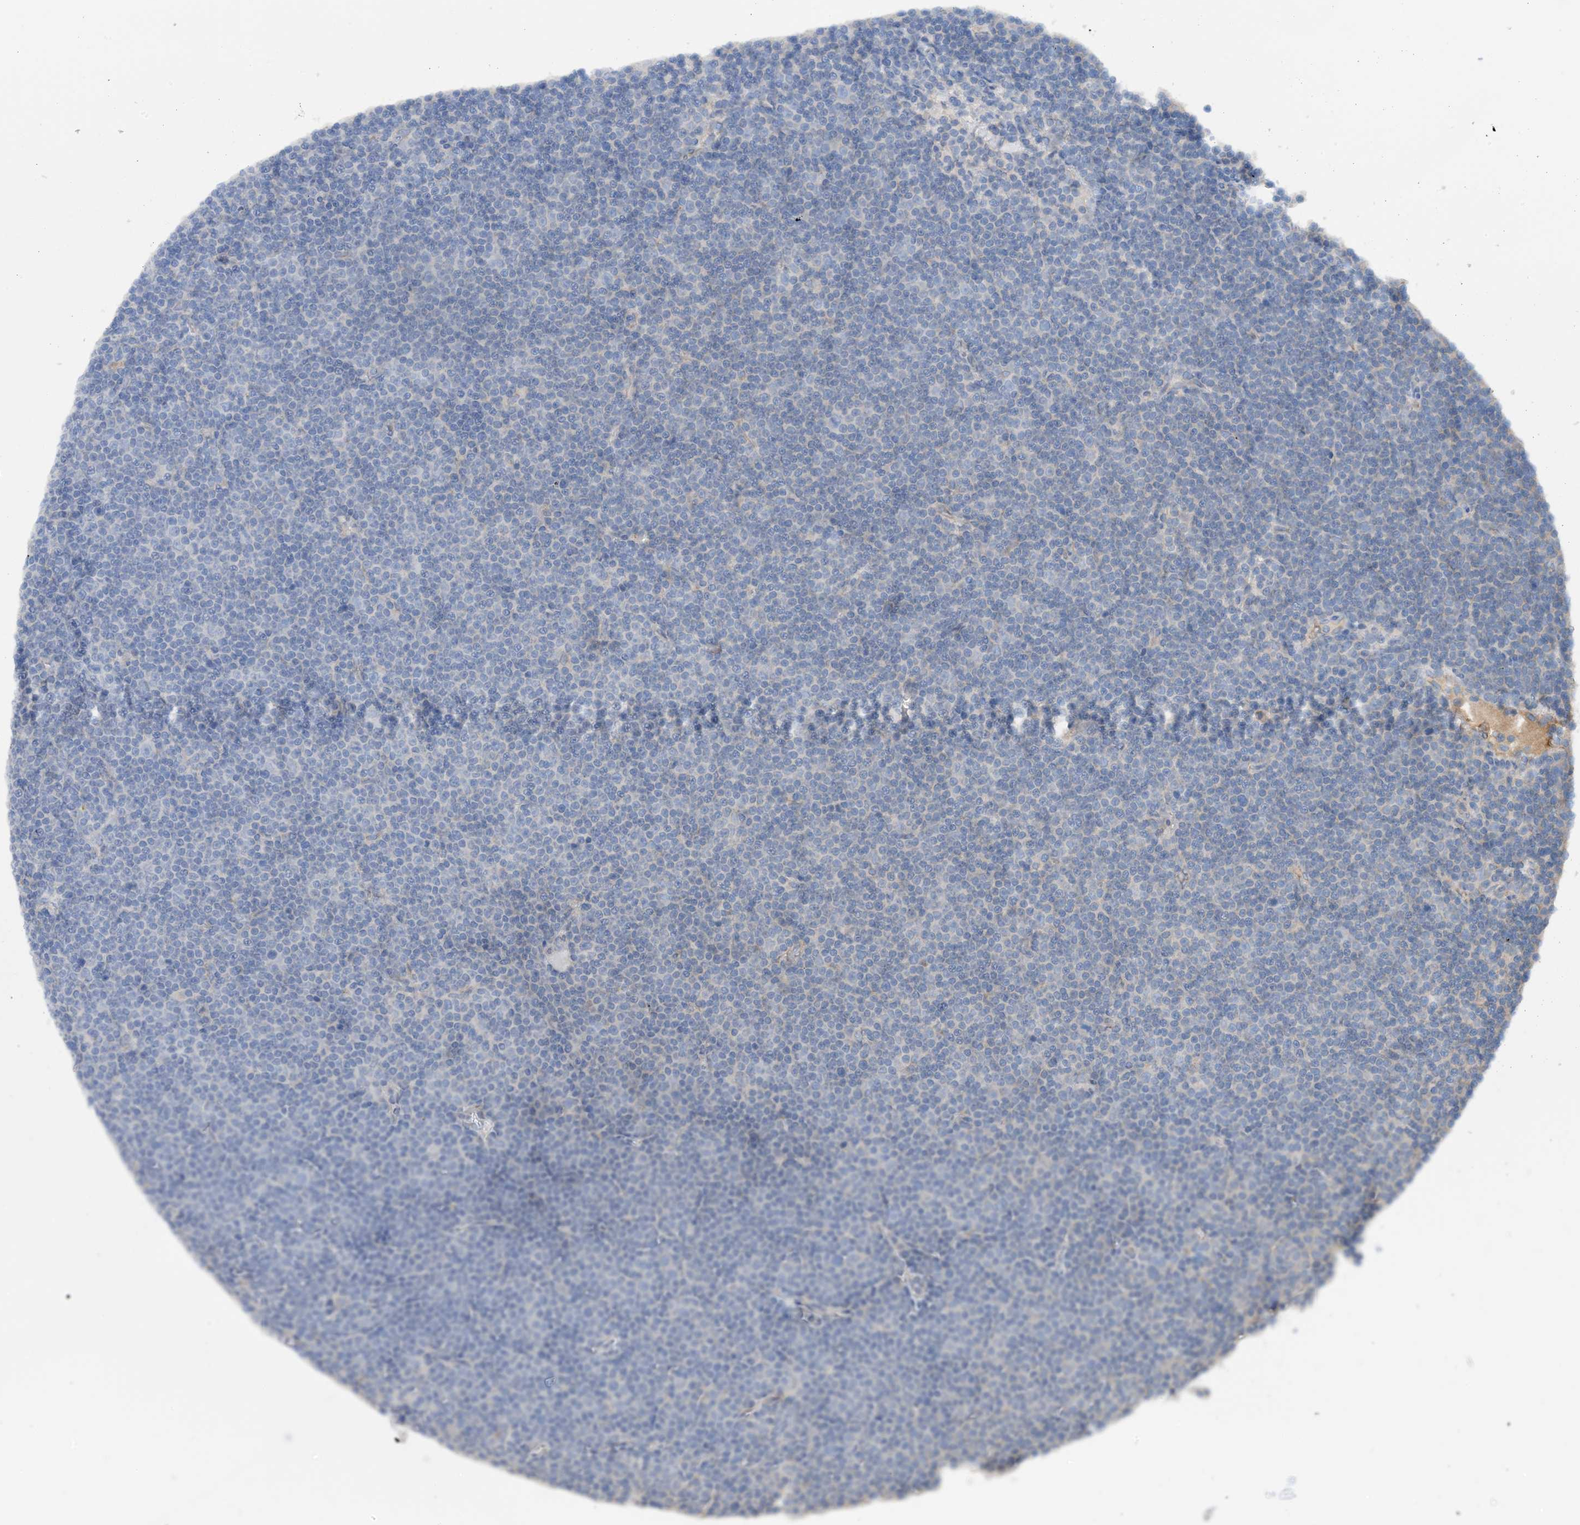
{"staining": {"intensity": "negative", "quantity": "none", "location": "none"}, "tissue": "lymphoma", "cell_type": "Tumor cells", "image_type": "cancer", "snomed": [{"axis": "morphology", "description": "Malignant lymphoma, non-Hodgkin's type, Low grade"}, {"axis": "topography", "description": "Lymph node"}], "caption": "Immunohistochemistry of human lymphoma shows no expression in tumor cells.", "gene": "SLC5A11", "patient": {"sex": "female", "age": 67}}